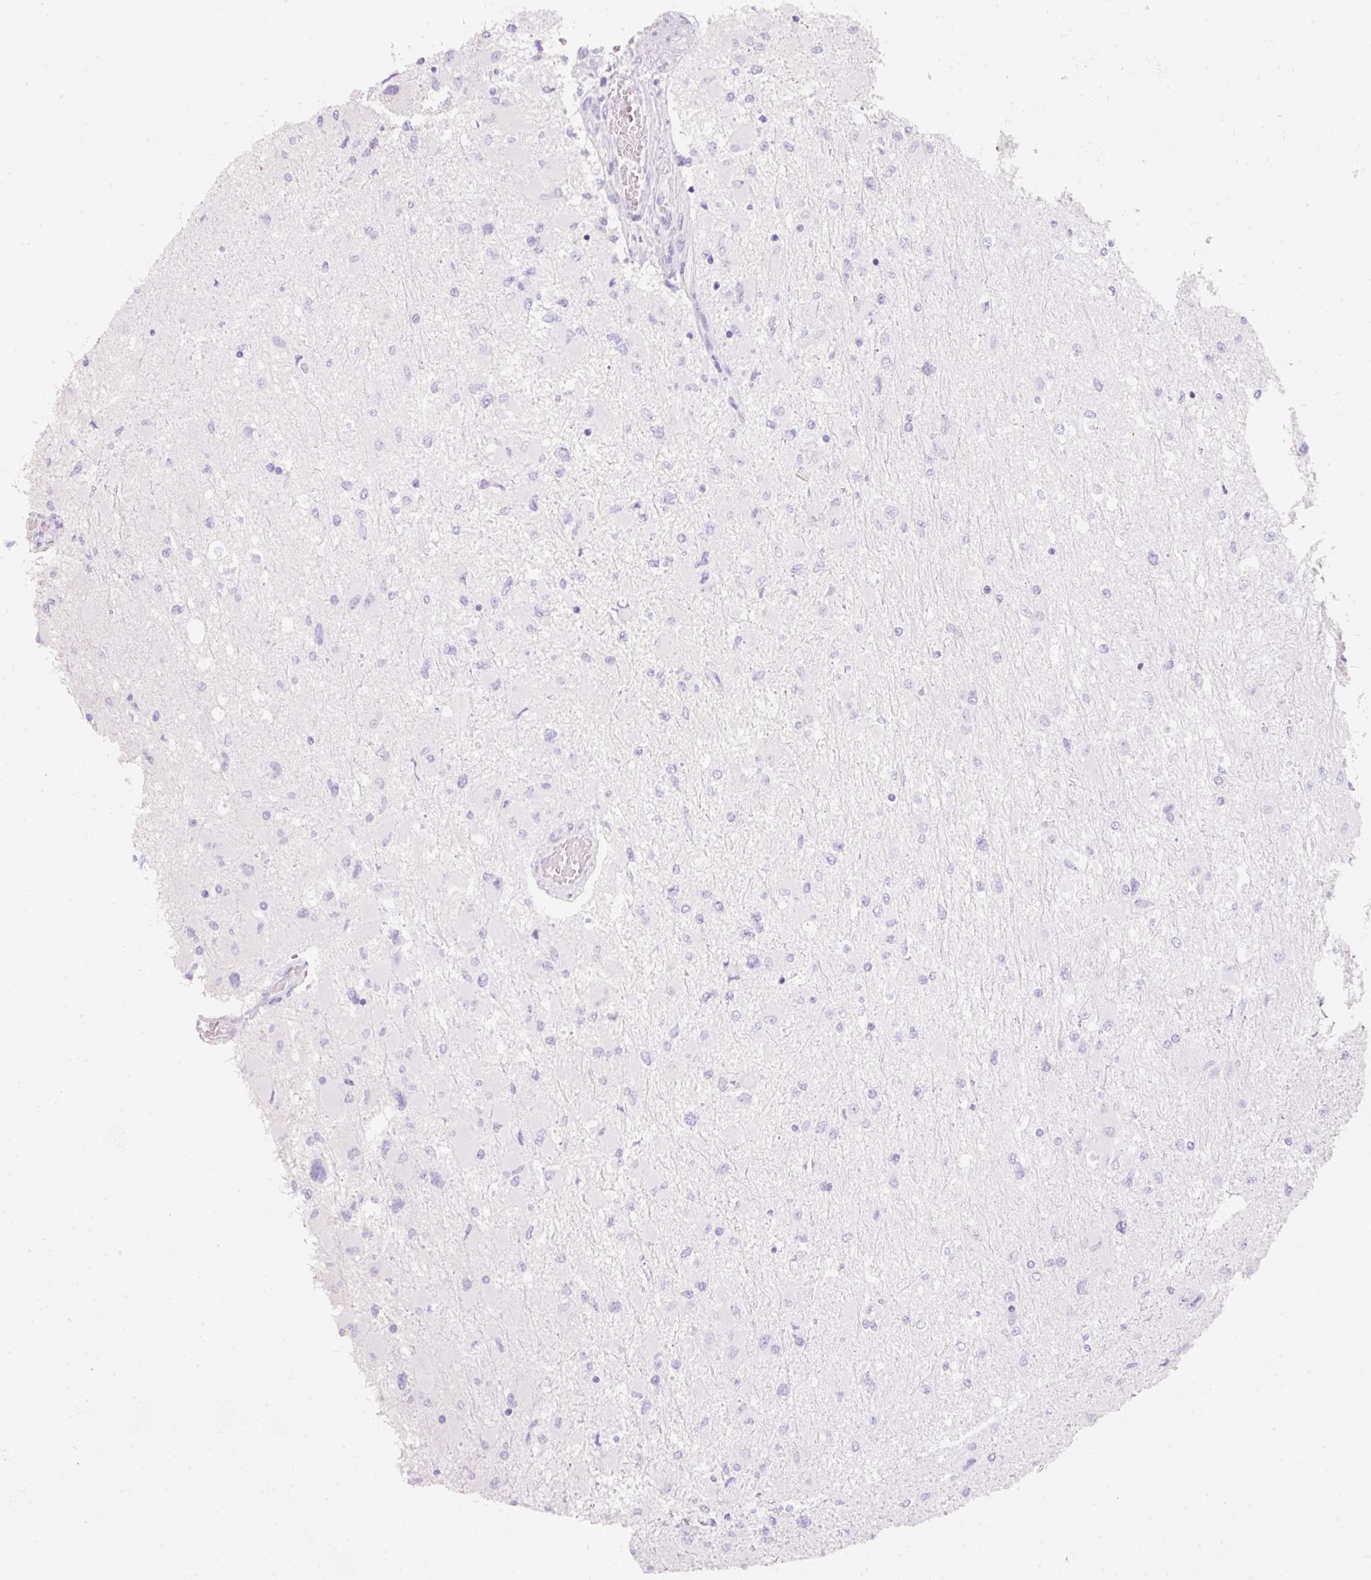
{"staining": {"intensity": "negative", "quantity": "none", "location": "none"}, "tissue": "glioma", "cell_type": "Tumor cells", "image_type": "cancer", "snomed": [{"axis": "morphology", "description": "Glioma, malignant, High grade"}, {"axis": "topography", "description": "Cerebral cortex"}], "caption": "Photomicrograph shows no significant protein staining in tumor cells of glioma. (DAB immunohistochemistry with hematoxylin counter stain).", "gene": "SLC2A2", "patient": {"sex": "female", "age": 36}}